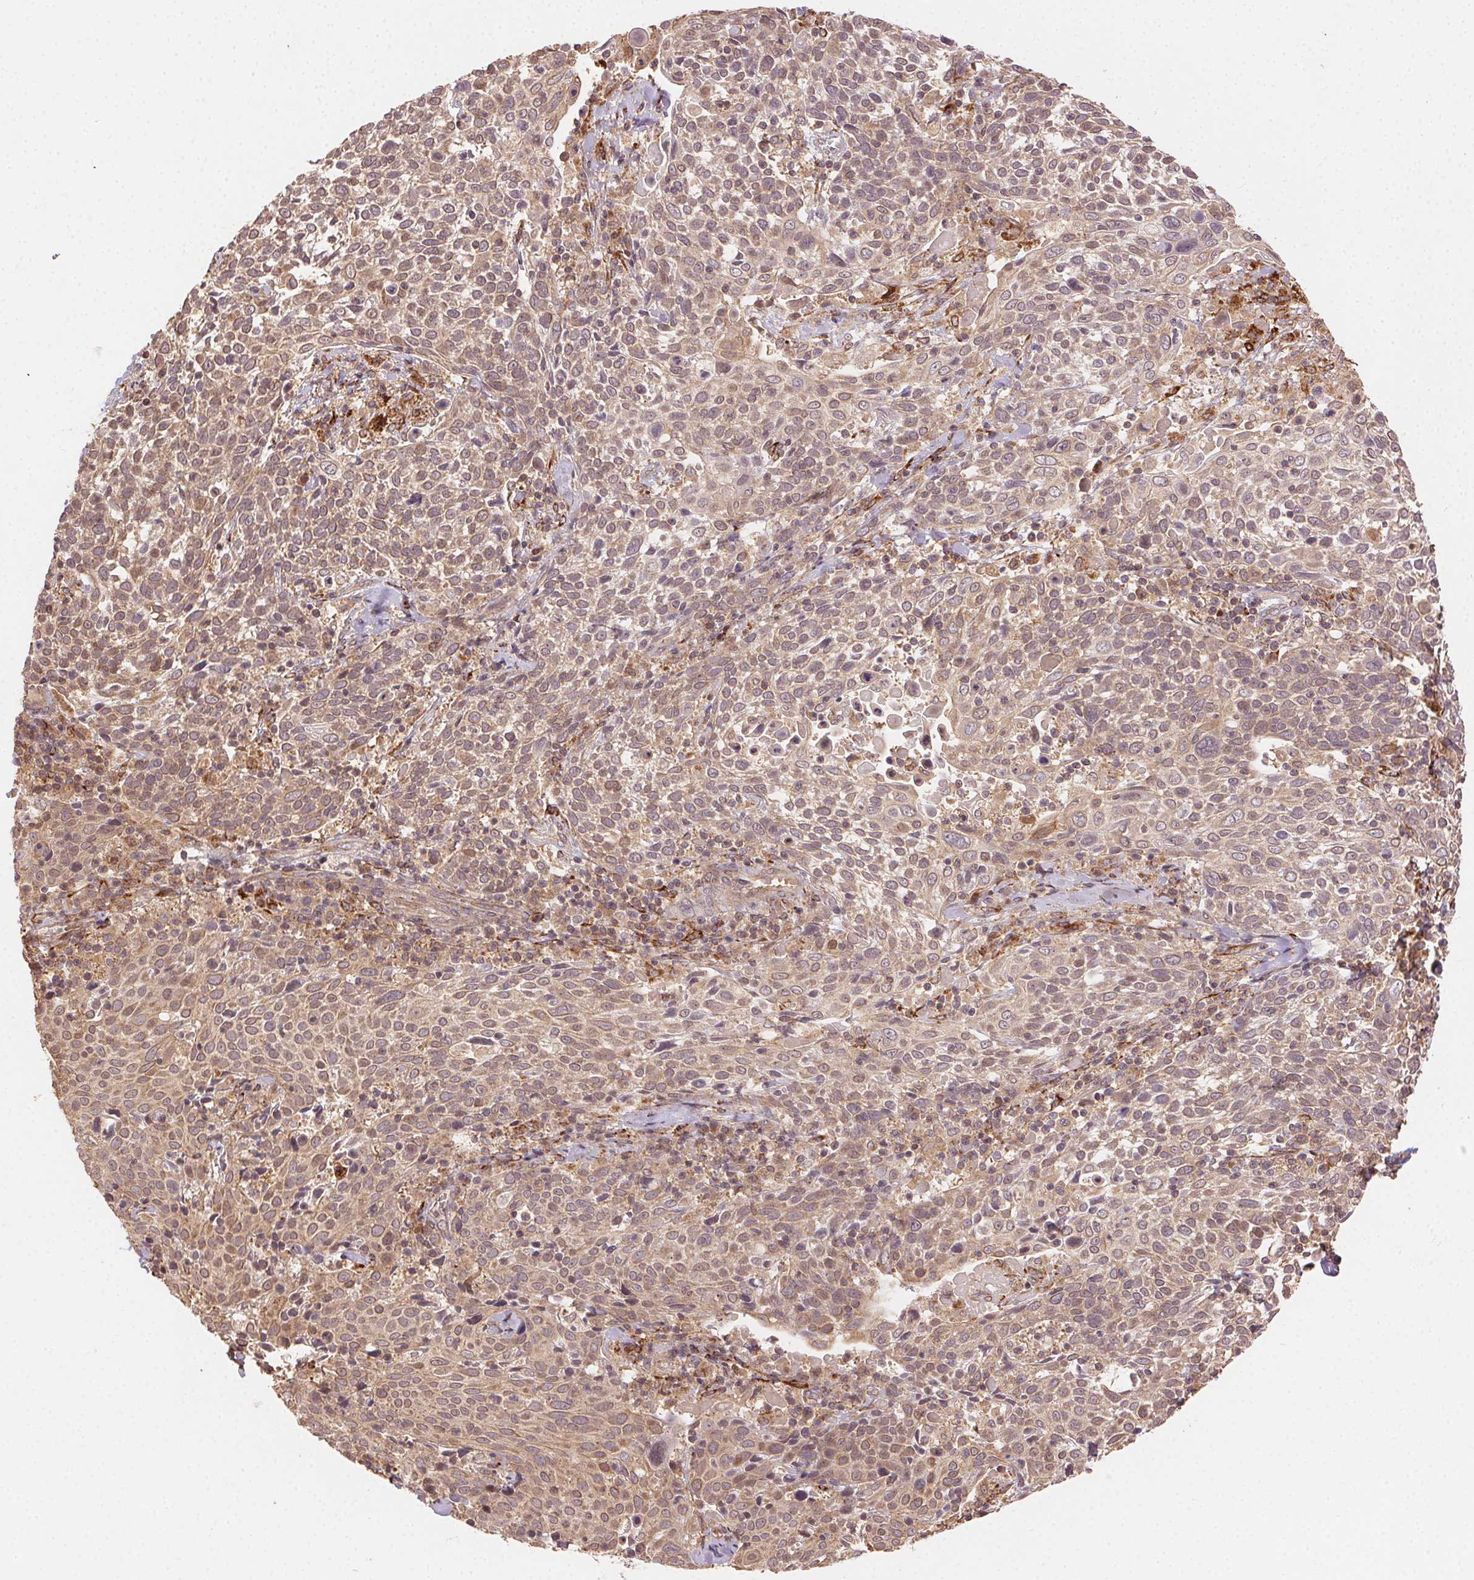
{"staining": {"intensity": "weak", "quantity": ">75%", "location": "cytoplasmic/membranous"}, "tissue": "cervical cancer", "cell_type": "Tumor cells", "image_type": "cancer", "snomed": [{"axis": "morphology", "description": "Squamous cell carcinoma, NOS"}, {"axis": "topography", "description": "Cervix"}], "caption": "Immunohistochemical staining of human cervical cancer (squamous cell carcinoma) shows low levels of weak cytoplasmic/membranous protein positivity in about >75% of tumor cells. (Stains: DAB in brown, nuclei in blue, Microscopy: brightfield microscopy at high magnification).", "gene": "KLHL15", "patient": {"sex": "female", "age": 61}}